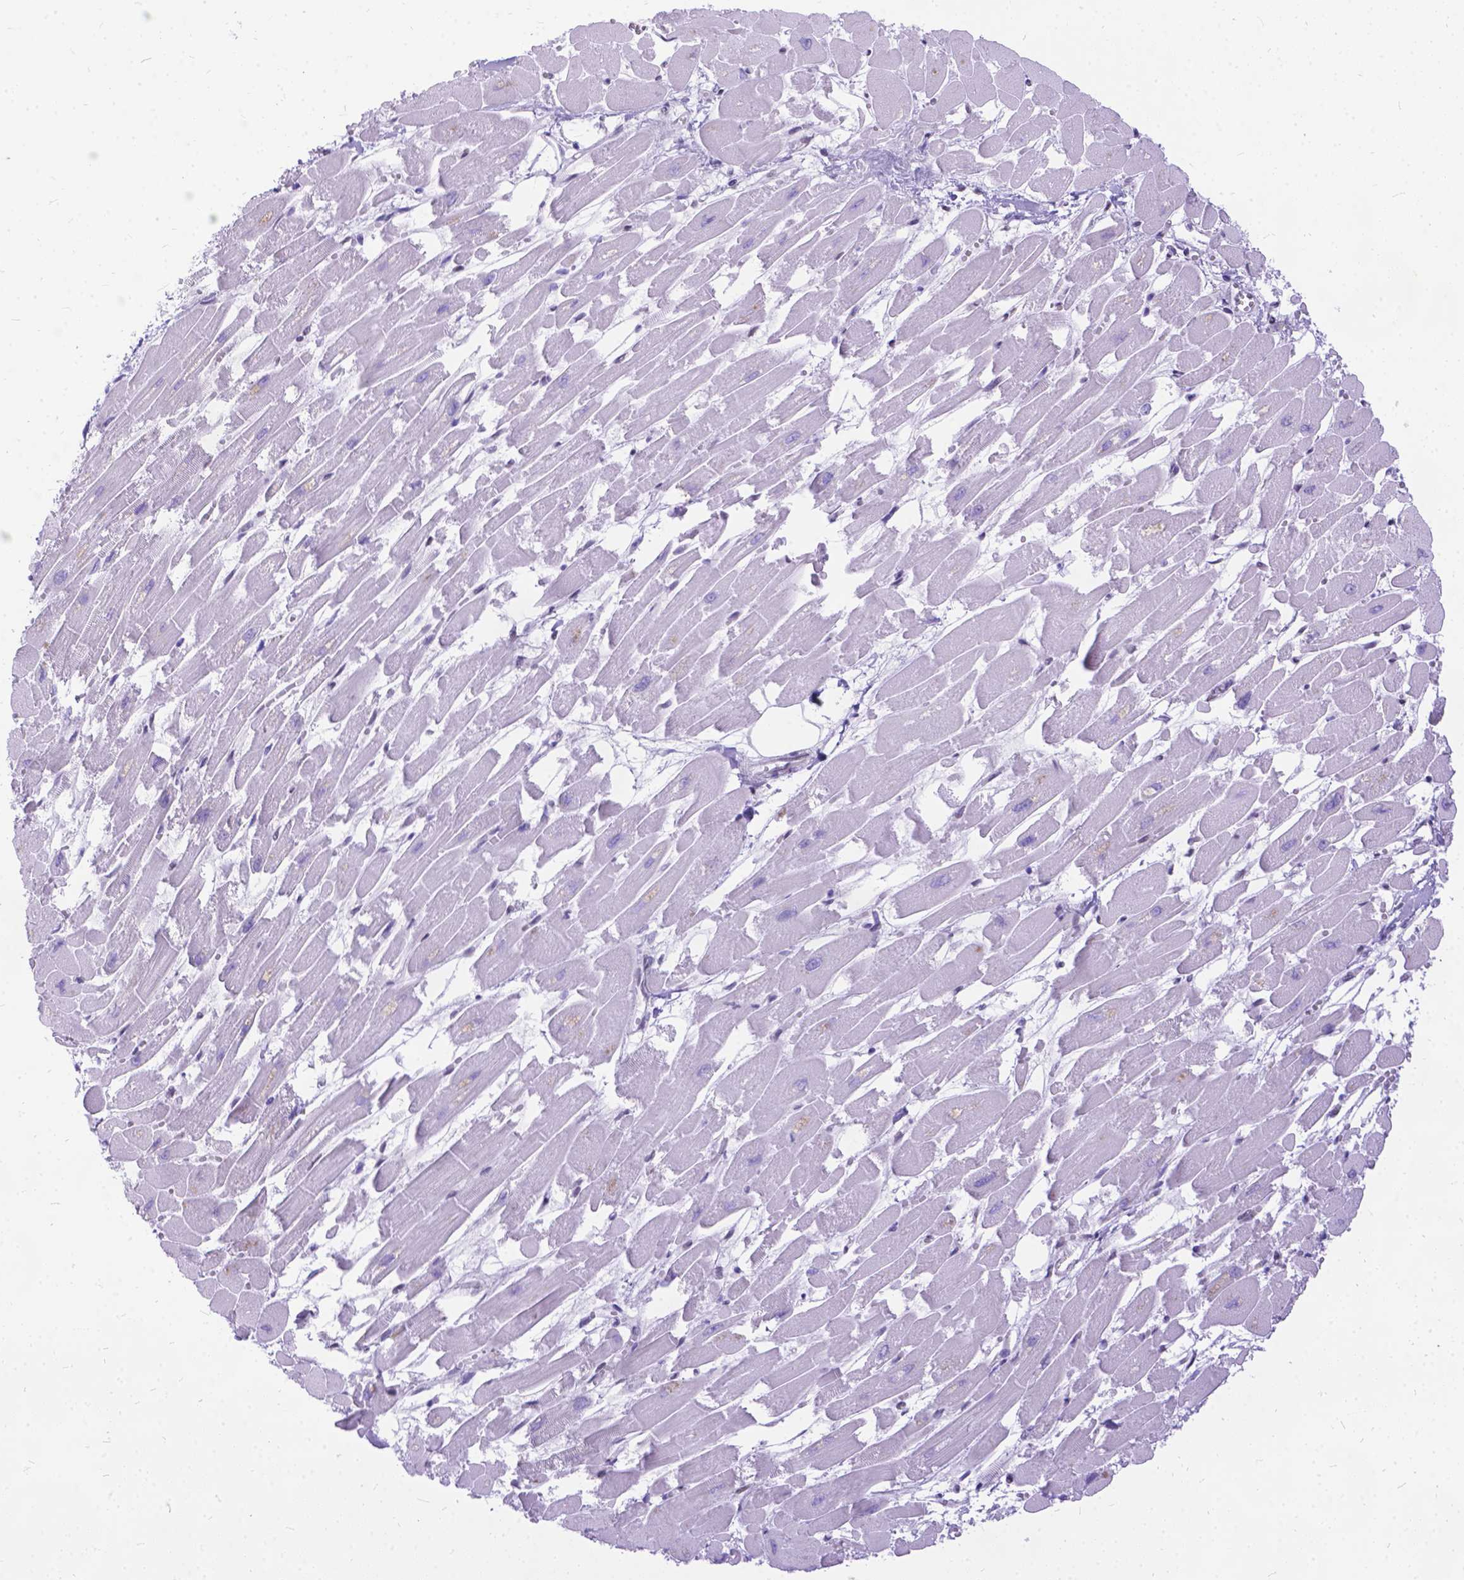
{"staining": {"intensity": "weak", "quantity": "<25%", "location": "nuclear"}, "tissue": "heart muscle", "cell_type": "Cardiomyocytes", "image_type": "normal", "snomed": [{"axis": "morphology", "description": "Normal tissue, NOS"}, {"axis": "topography", "description": "Heart"}], "caption": "Immunohistochemistry micrograph of unremarkable heart muscle stained for a protein (brown), which displays no positivity in cardiomyocytes.", "gene": "FAM124B", "patient": {"sex": "female", "age": 52}}